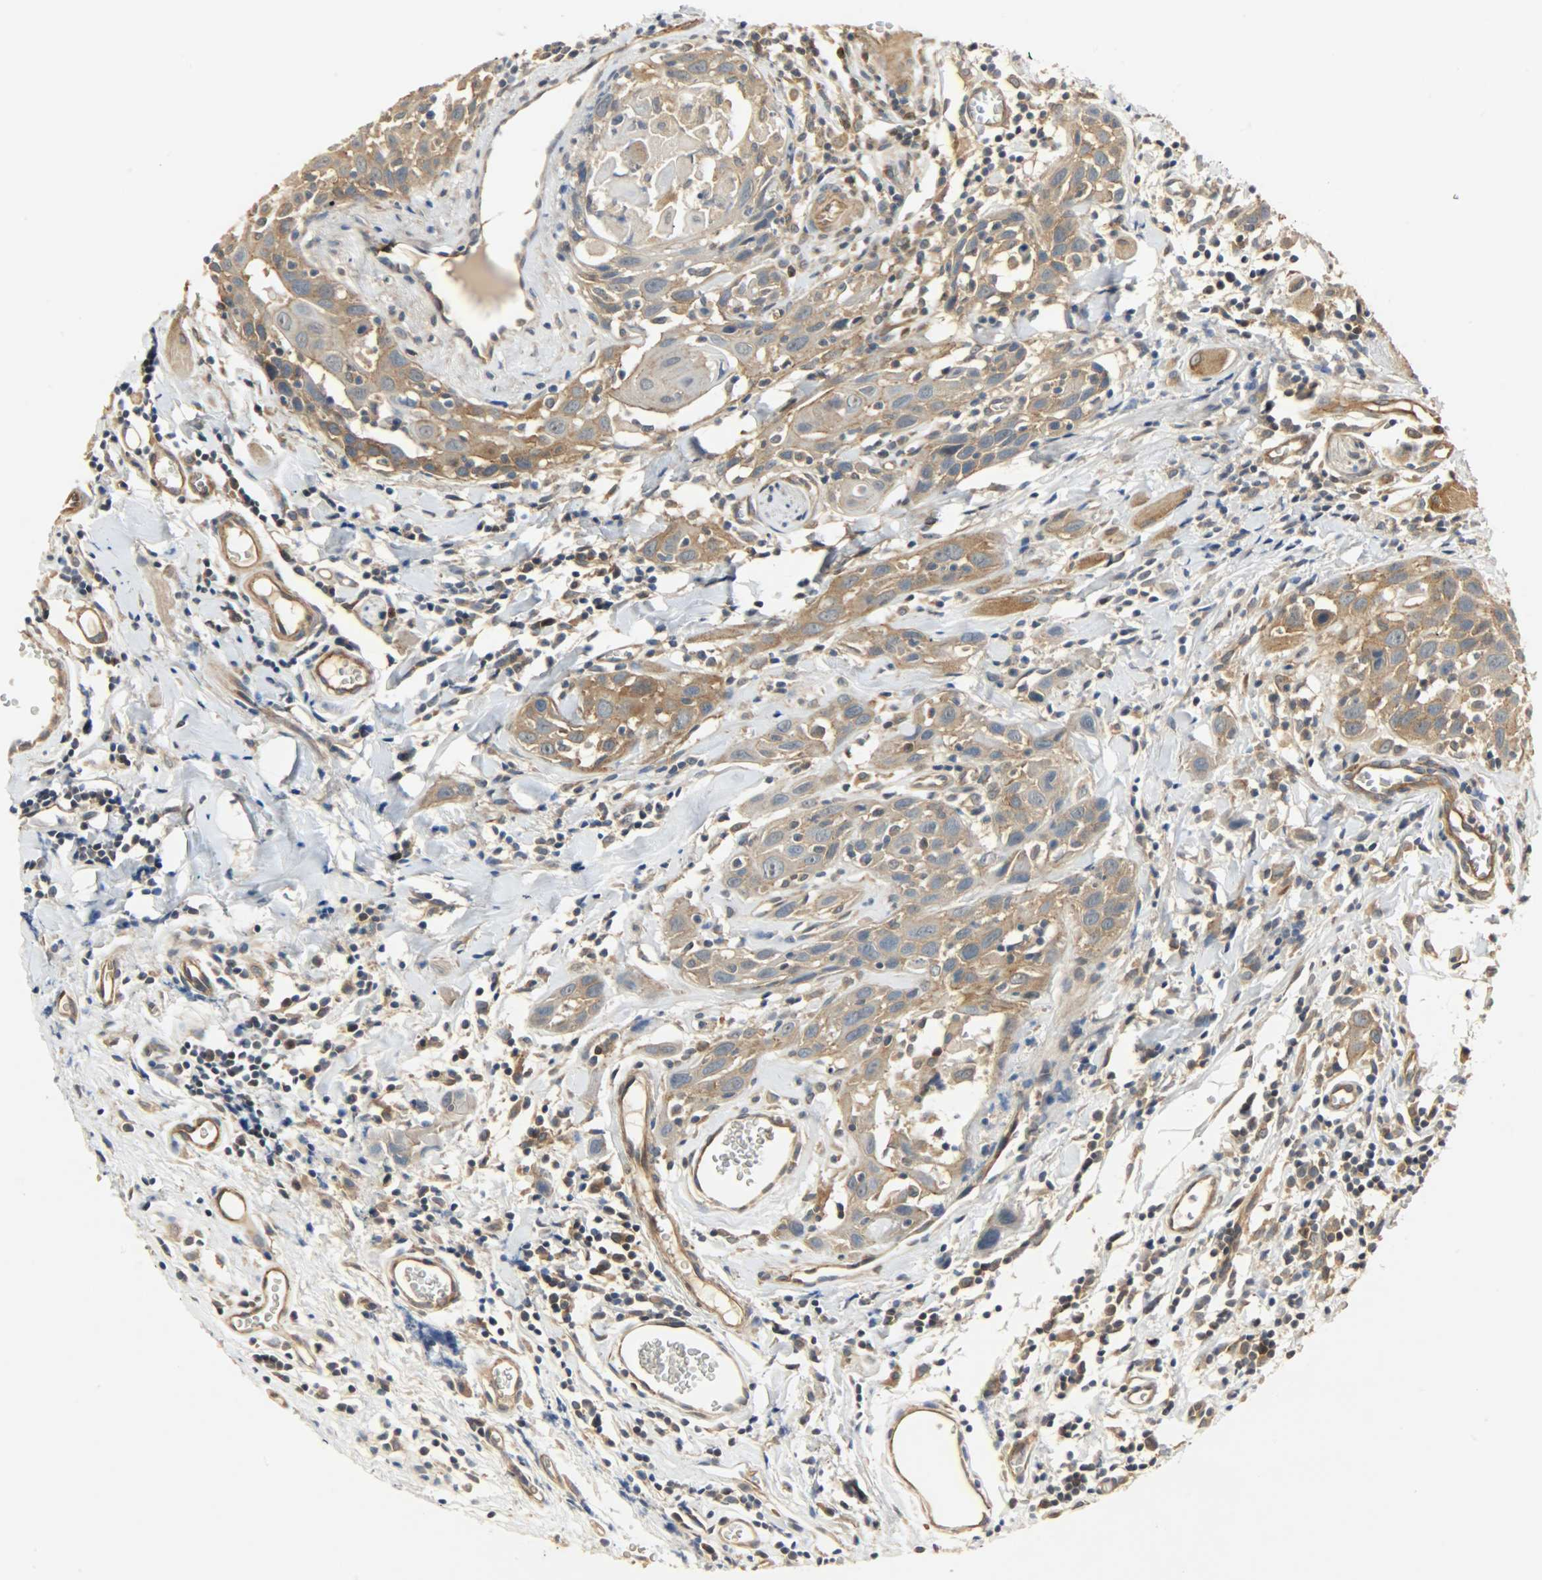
{"staining": {"intensity": "moderate", "quantity": ">75%", "location": "cytoplasmic/membranous"}, "tissue": "head and neck cancer", "cell_type": "Tumor cells", "image_type": "cancer", "snomed": [{"axis": "morphology", "description": "Squamous cell carcinoma, NOS"}, {"axis": "topography", "description": "Oral tissue"}, {"axis": "topography", "description": "Head-Neck"}], "caption": "This is a histology image of immunohistochemistry (IHC) staining of squamous cell carcinoma (head and neck), which shows moderate staining in the cytoplasmic/membranous of tumor cells.", "gene": "KIAA1217", "patient": {"sex": "female", "age": 50}}